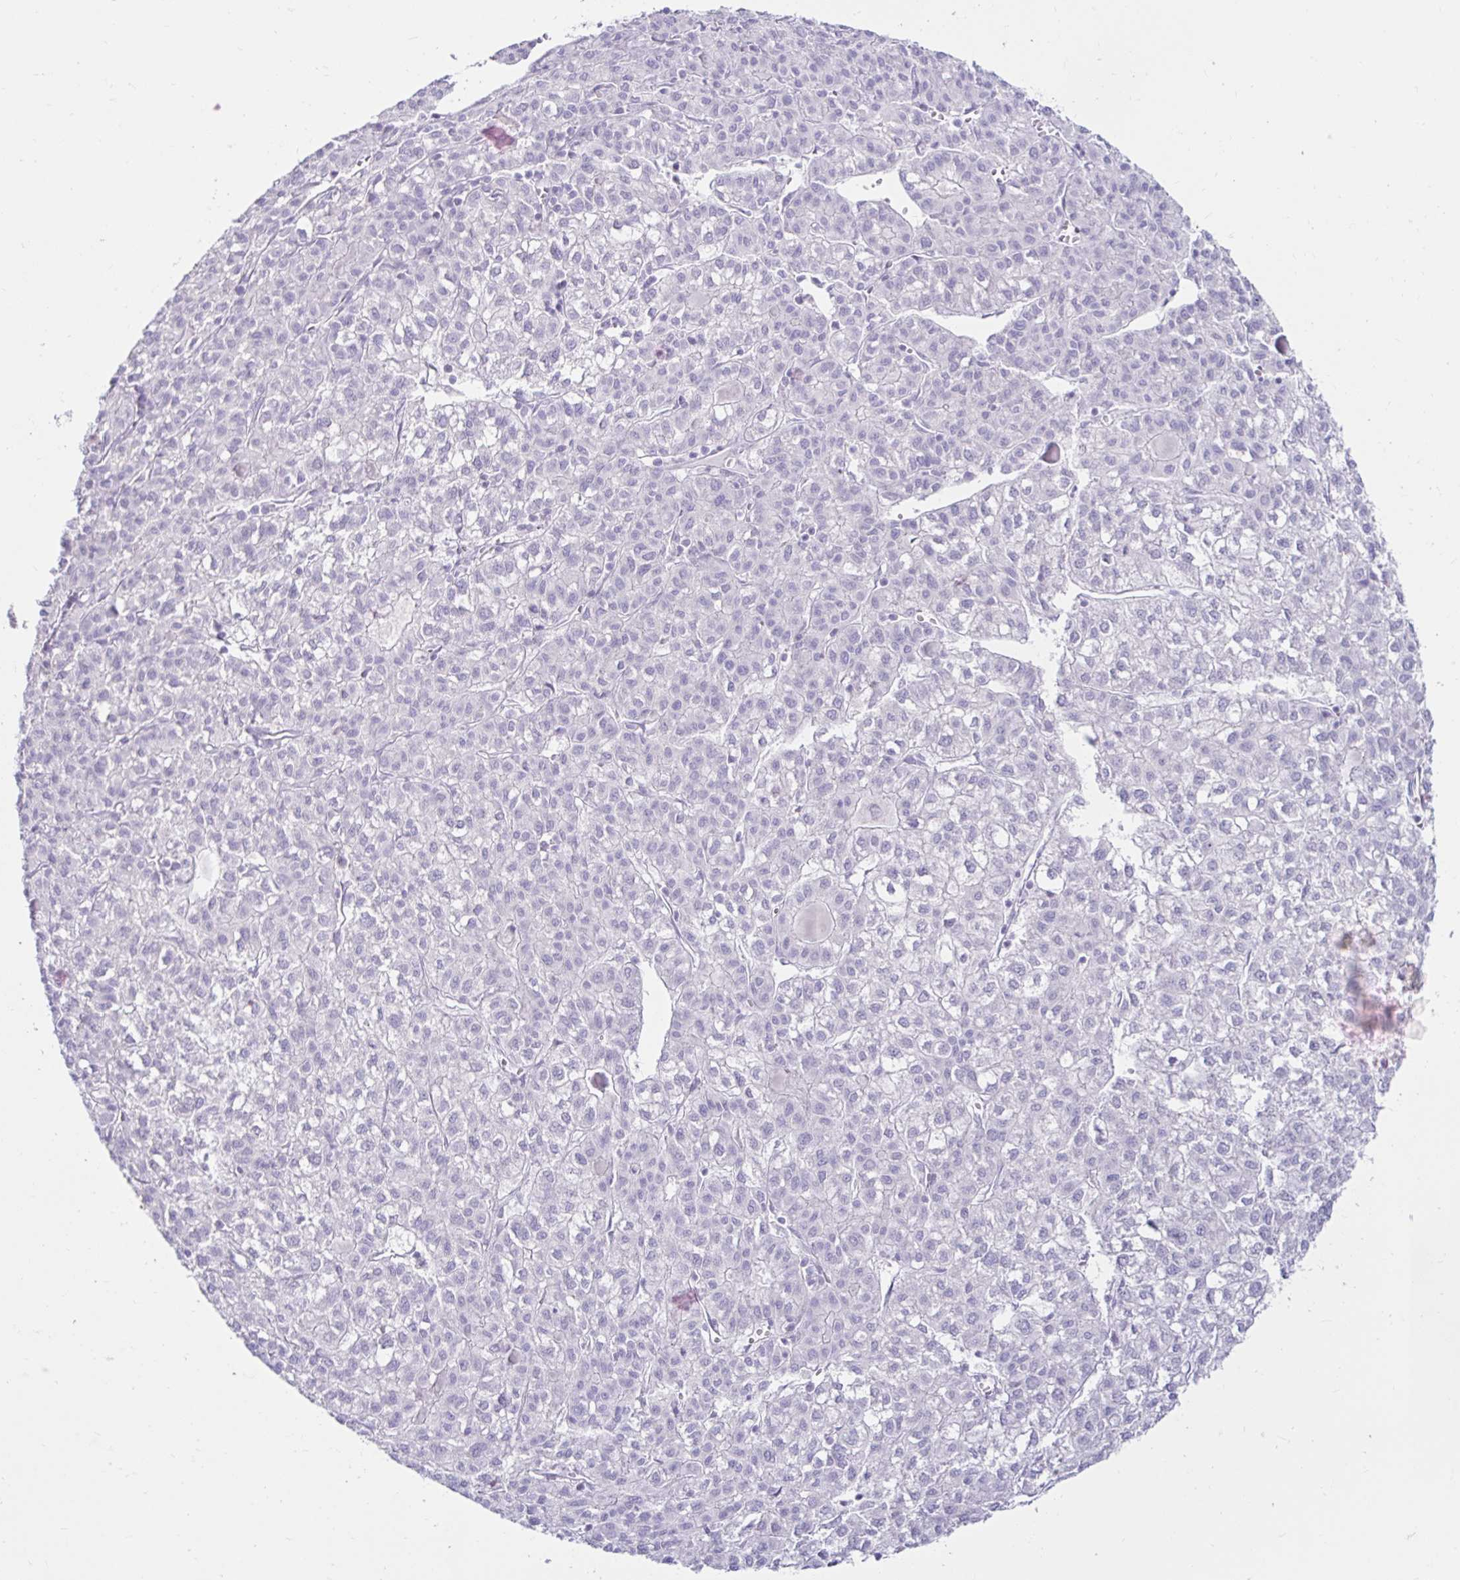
{"staining": {"intensity": "negative", "quantity": "none", "location": "none"}, "tissue": "liver cancer", "cell_type": "Tumor cells", "image_type": "cancer", "snomed": [{"axis": "morphology", "description": "Carcinoma, Hepatocellular, NOS"}, {"axis": "topography", "description": "Liver"}], "caption": "Immunohistochemistry of human liver cancer demonstrates no positivity in tumor cells.", "gene": "BEST1", "patient": {"sex": "female", "age": 43}}